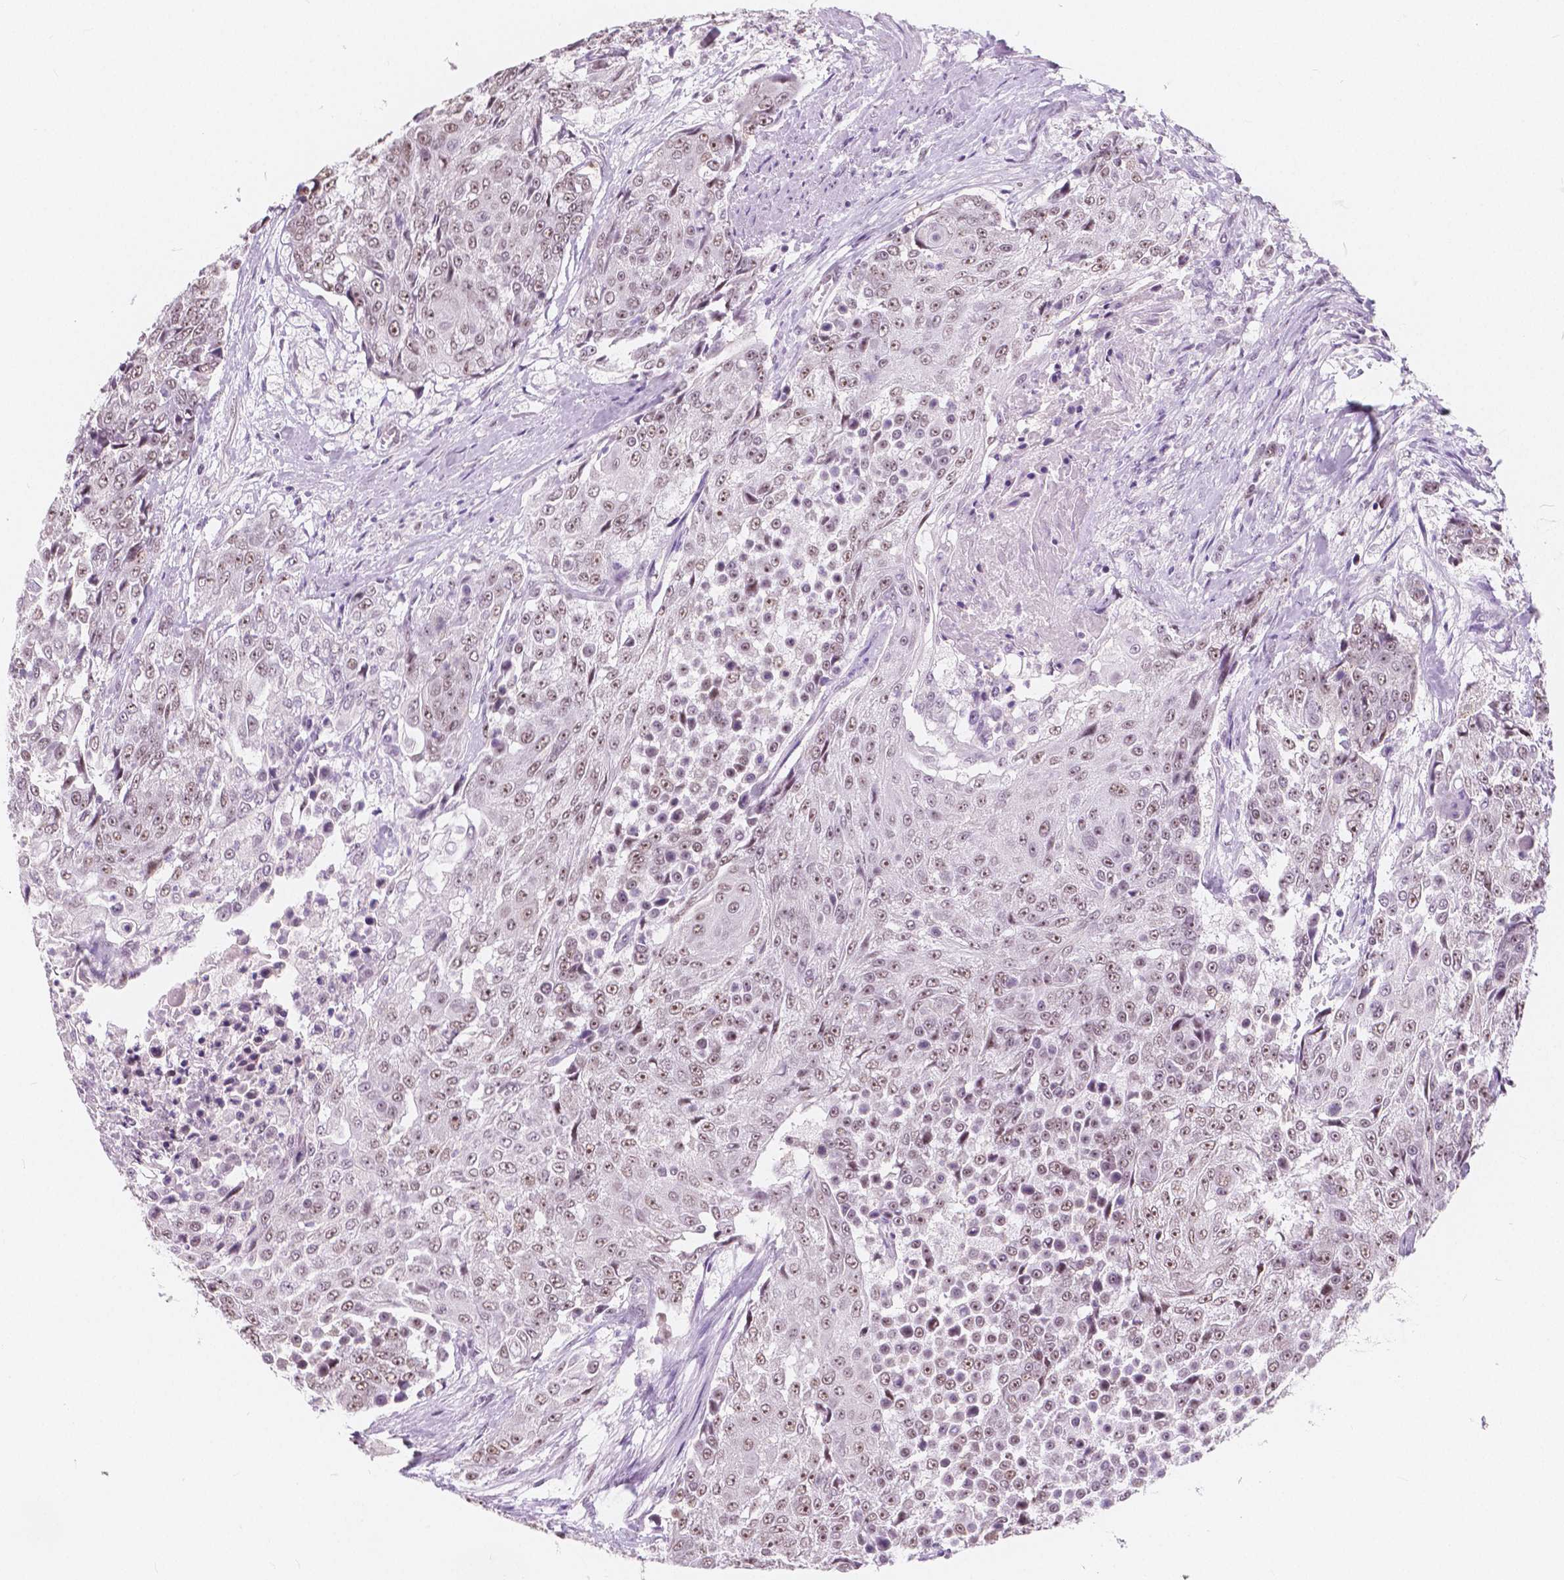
{"staining": {"intensity": "weak", "quantity": ">75%", "location": "nuclear"}, "tissue": "urothelial cancer", "cell_type": "Tumor cells", "image_type": "cancer", "snomed": [{"axis": "morphology", "description": "Urothelial carcinoma, High grade"}, {"axis": "topography", "description": "Urinary bladder"}], "caption": "Weak nuclear staining for a protein is appreciated in about >75% of tumor cells of urothelial cancer using IHC.", "gene": "NOLC1", "patient": {"sex": "female", "age": 63}}